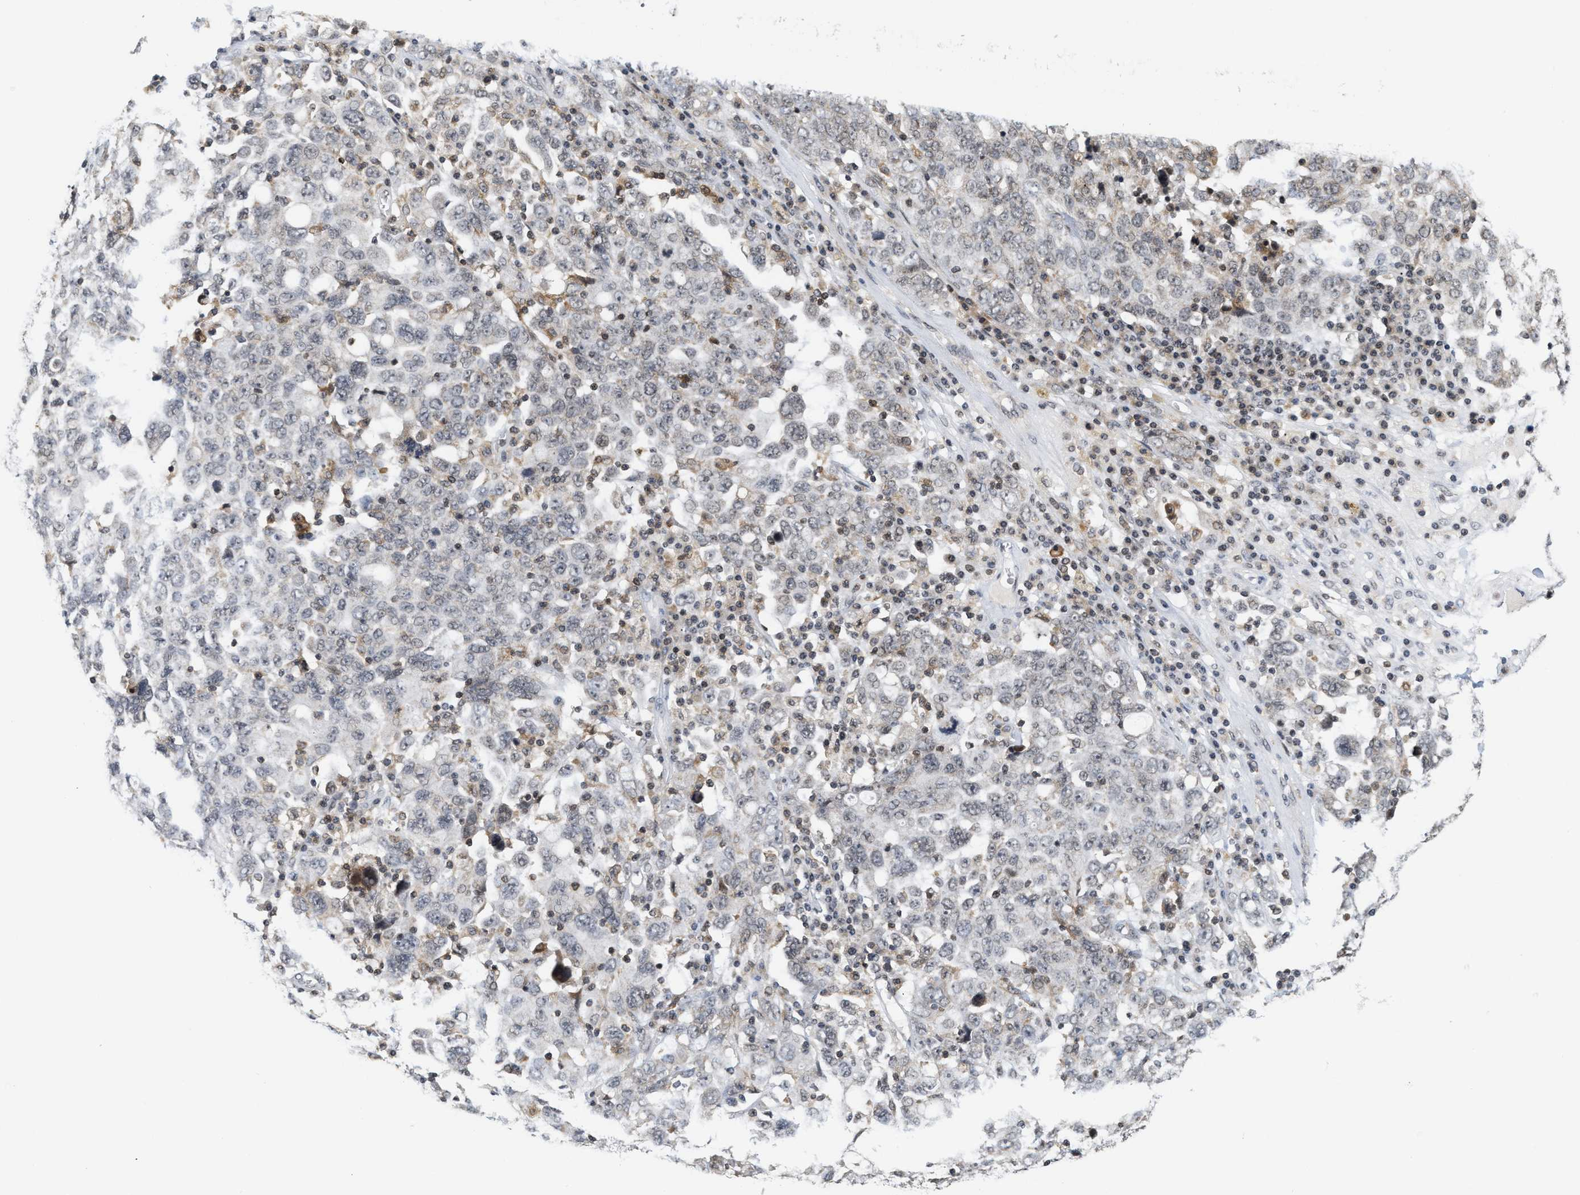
{"staining": {"intensity": "weak", "quantity": "25%-75%", "location": "nuclear"}, "tissue": "ovarian cancer", "cell_type": "Tumor cells", "image_type": "cancer", "snomed": [{"axis": "morphology", "description": "Carcinoma, endometroid"}, {"axis": "topography", "description": "Ovary"}], "caption": "Immunohistochemical staining of human ovarian endometroid carcinoma exhibits low levels of weak nuclear protein staining in about 25%-75% of tumor cells.", "gene": "ANKRD6", "patient": {"sex": "female", "age": 62}}